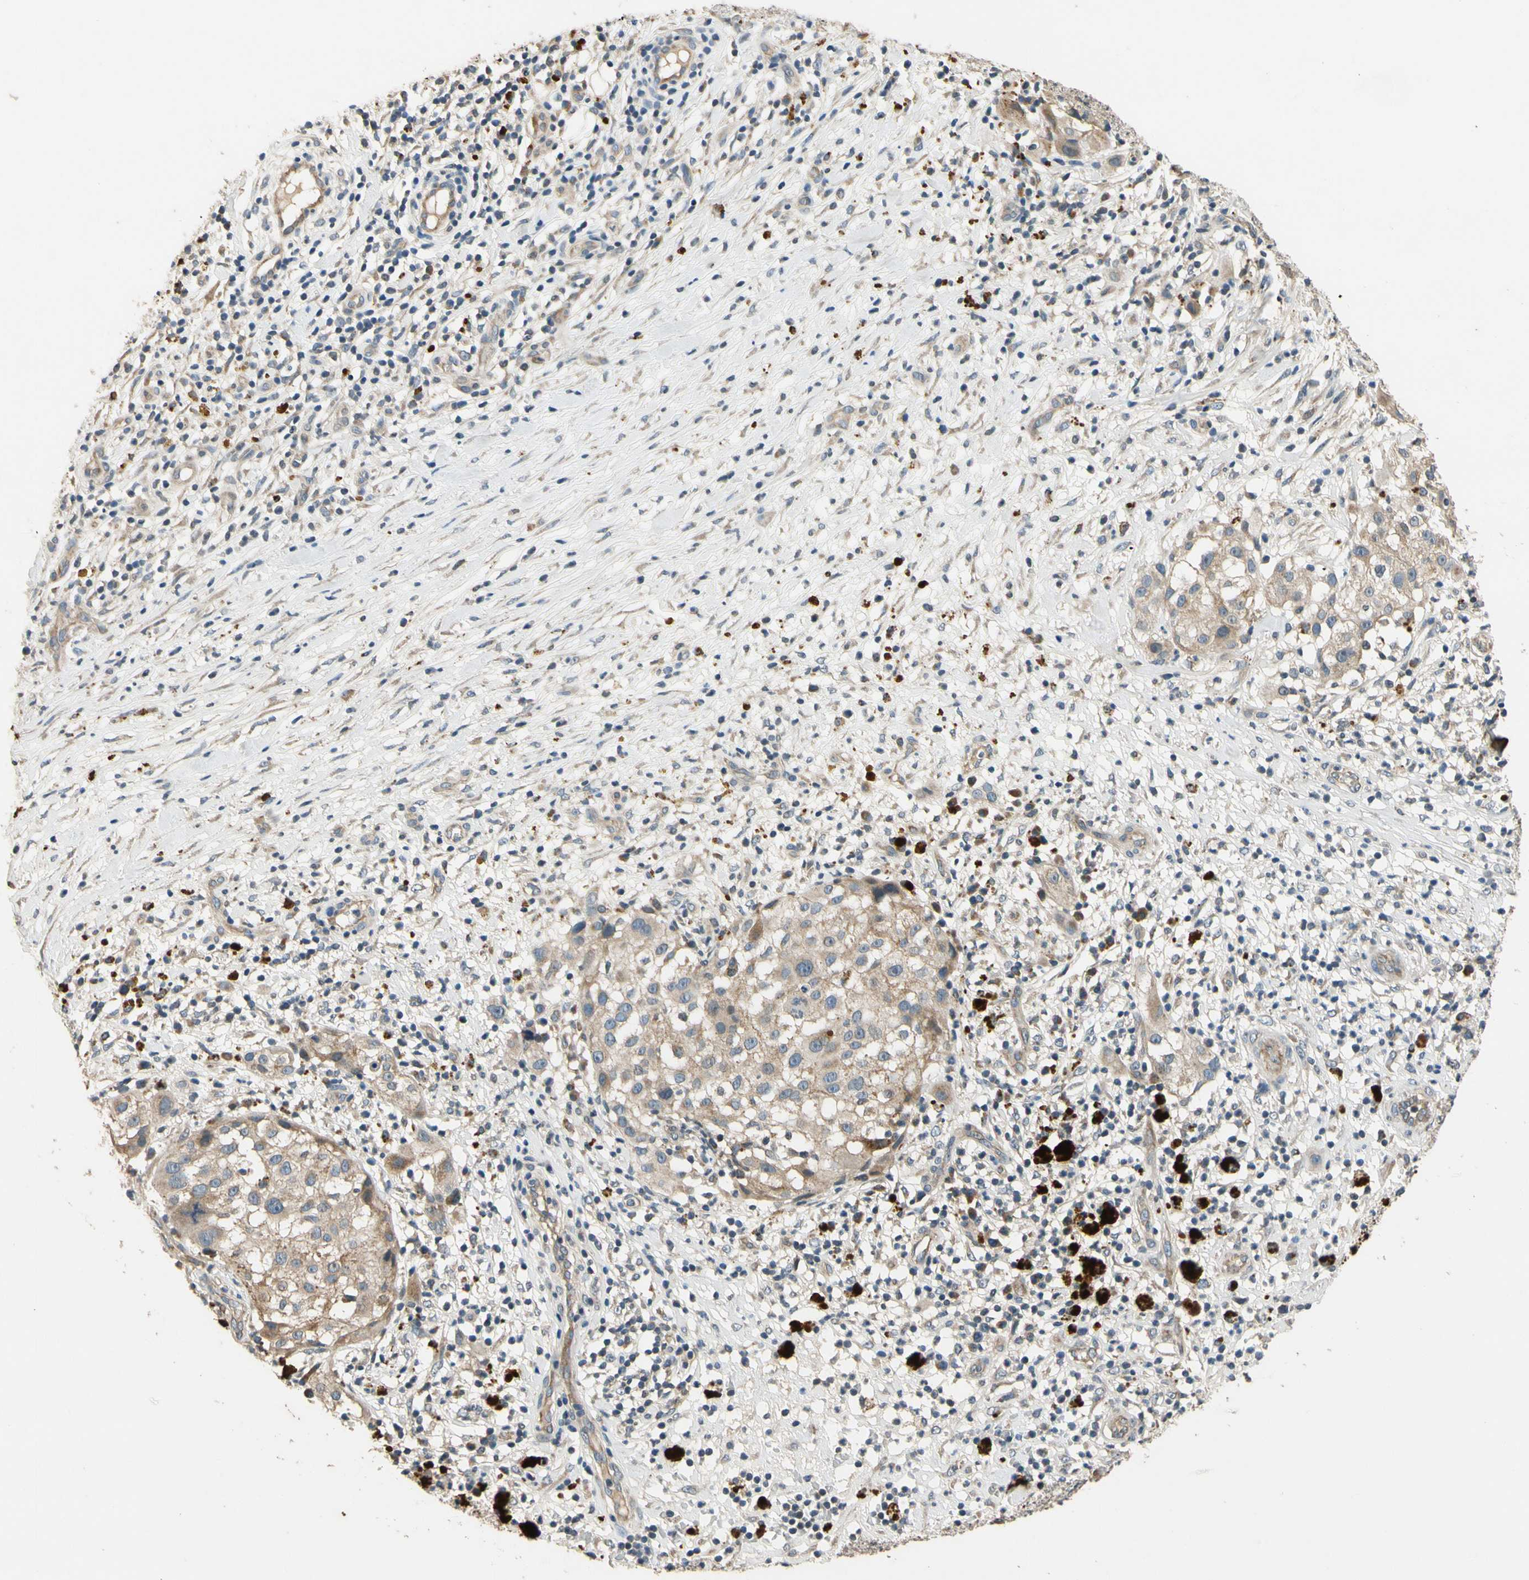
{"staining": {"intensity": "weak", "quantity": ">75%", "location": "cytoplasmic/membranous"}, "tissue": "melanoma", "cell_type": "Tumor cells", "image_type": "cancer", "snomed": [{"axis": "morphology", "description": "Necrosis, NOS"}, {"axis": "morphology", "description": "Malignant melanoma, NOS"}, {"axis": "topography", "description": "Skin"}], "caption": "This micrograph reveals IHC staining of human melanoma, with low weak cytoplasmic/membranous expression in about >75% of tumor cells.", "gene": "ALKBH3", "patient": {"sex": "female", "age": 87}}